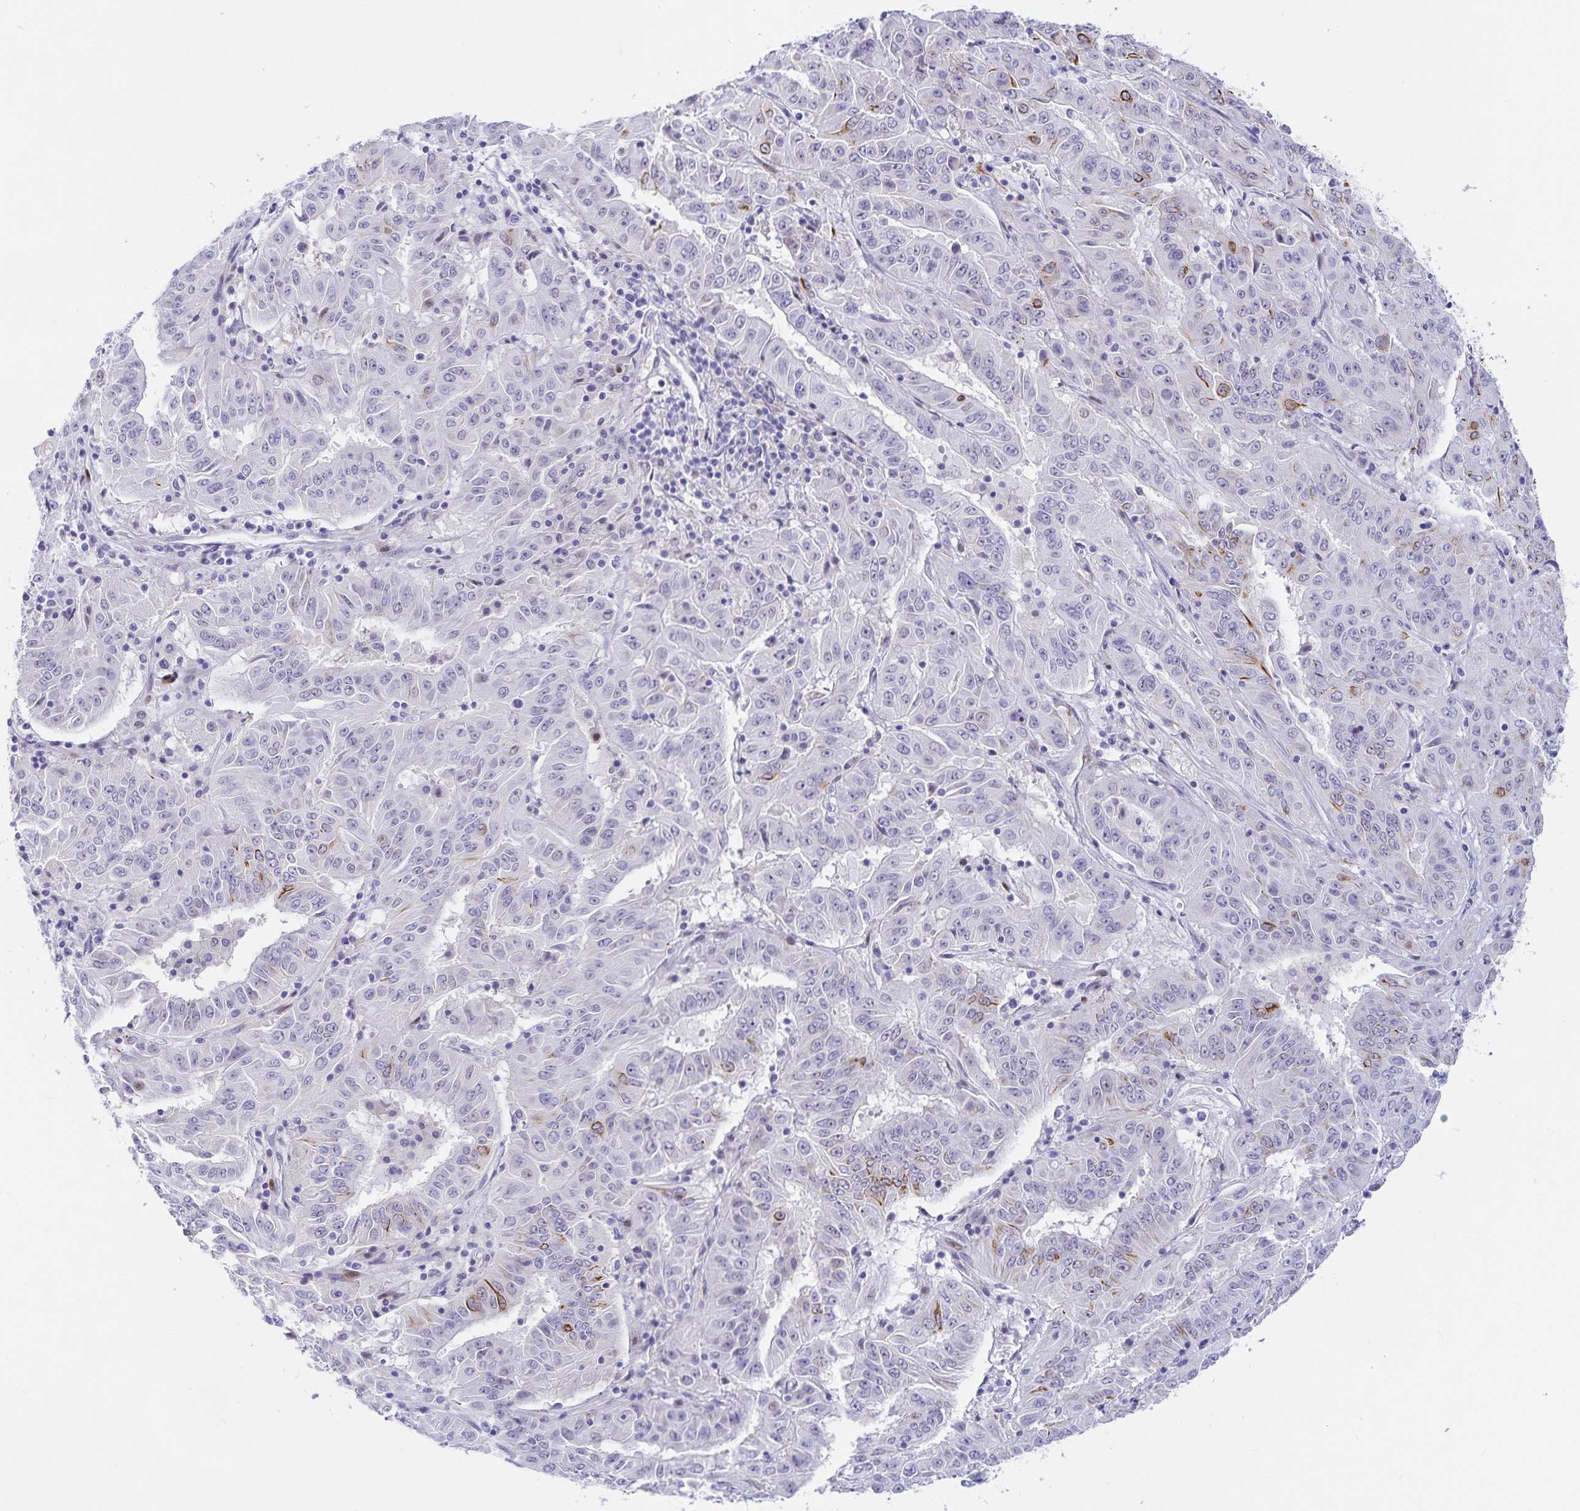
{"staining": {"intensity": "weak", "quantity": "<25%", "location": "cytoplasmic/membranous"}, "tissue": "pancreatic cancer", "cell_type": "Tumor cells", "image_type": "cancer", "snomed": [{"axis": "morphology", "description": "Adenocarcinoma, NOS"}, {"axis": "topography", "description": "Pancreas"}], "caption": "IHC image of human pancreatic adenocarcinoma stained for a protein (brown), which exhibits no staining in tumor cells.", "gene": "KBTBD13", "patient": {"sex": "male", "age": 63}}